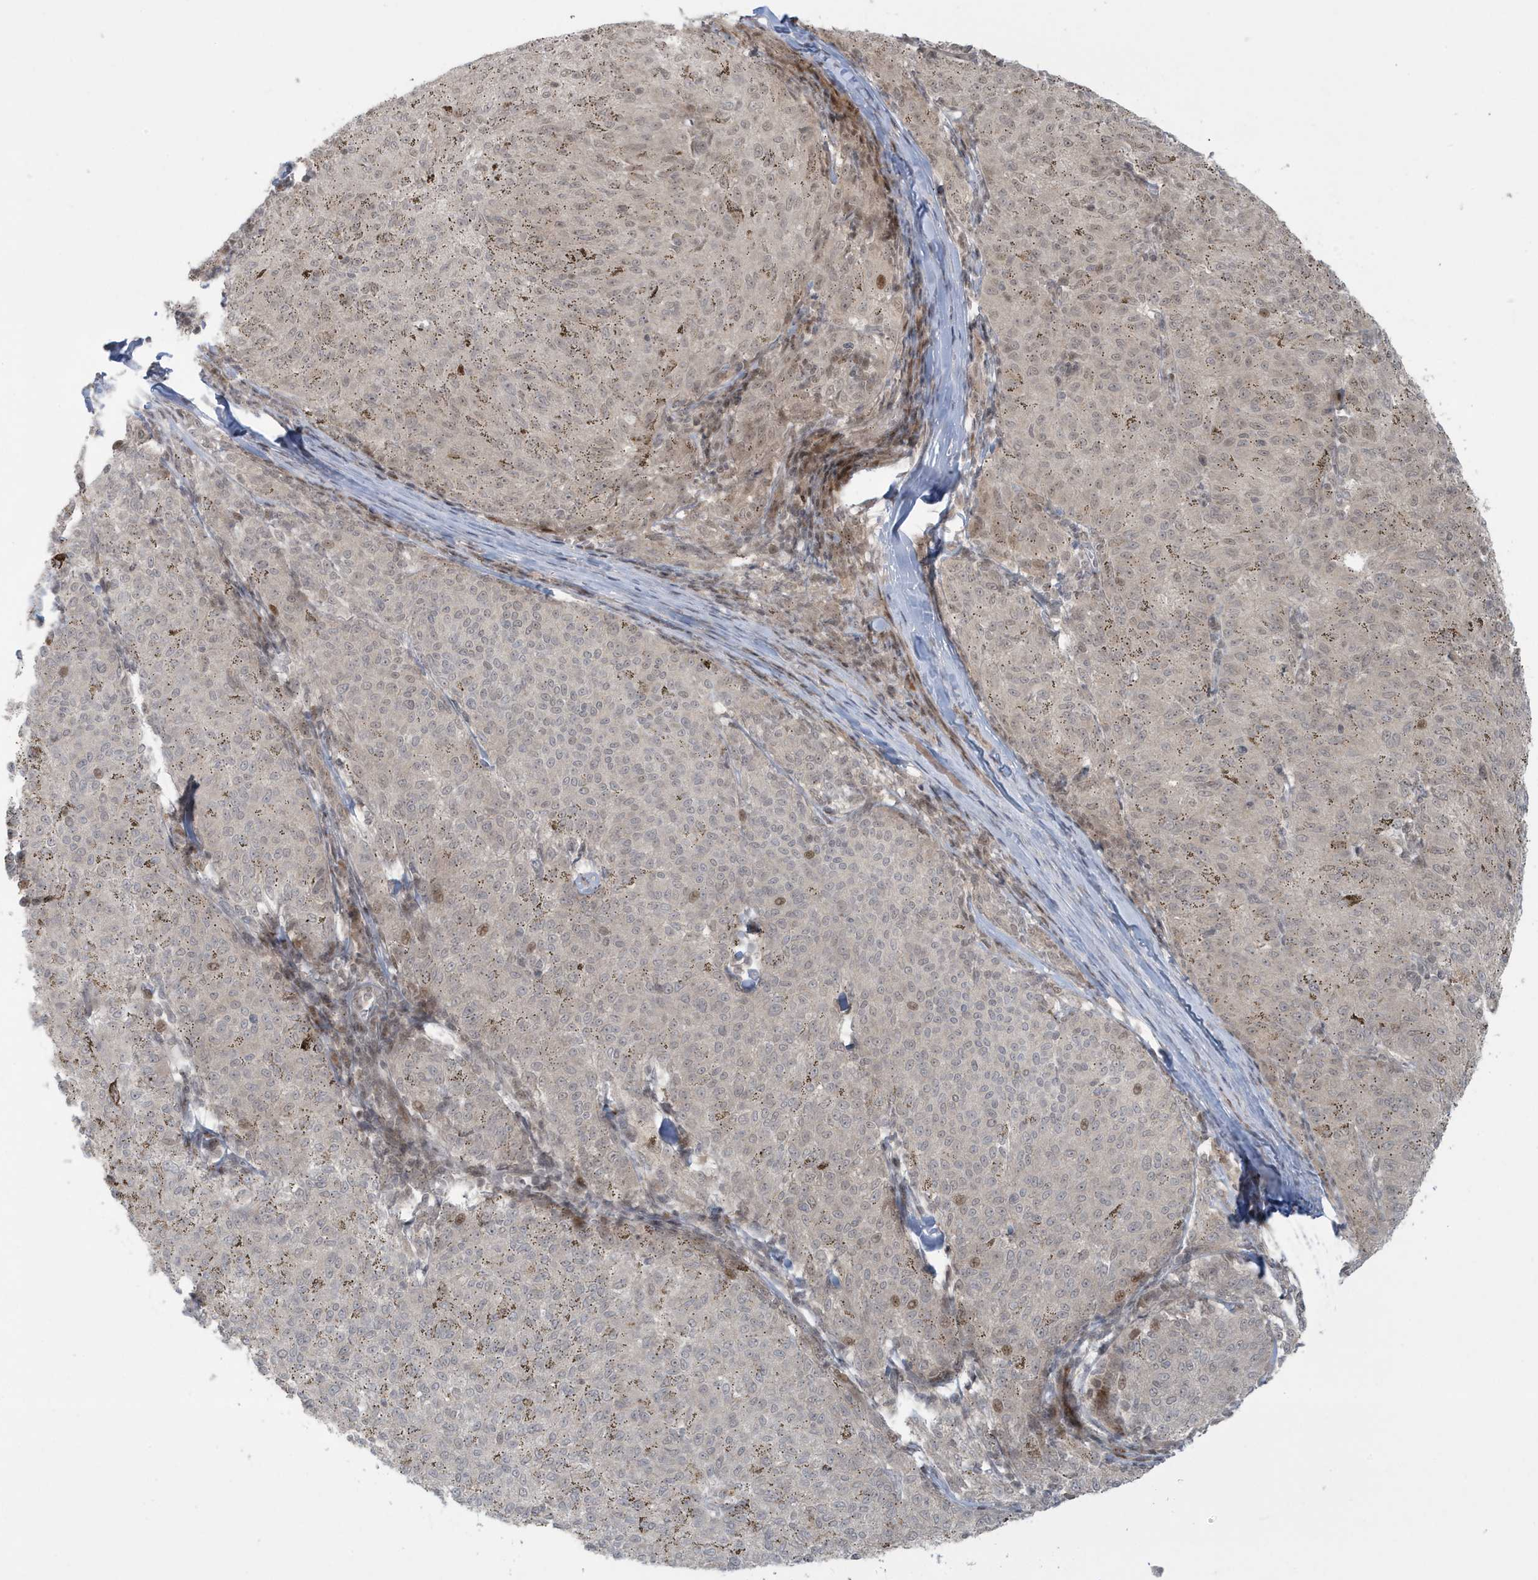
{"staining": {"intensity": "negative", "quantity": "none", "location": "none"}, "tissue": "melanoma", "cell_type": "Tumor cells", "image_type": "cancer", "snomed": [{"axis": "morphology", "description": "Malignant melanoma, NOS"}, {"axis": "topography", "description": "Skin"}], "caption": "IHC of human melanoma exhibits no positivity in tumor cells.", "gene": "C1orf52", "patient": {"sex": "female", "age": 72}}